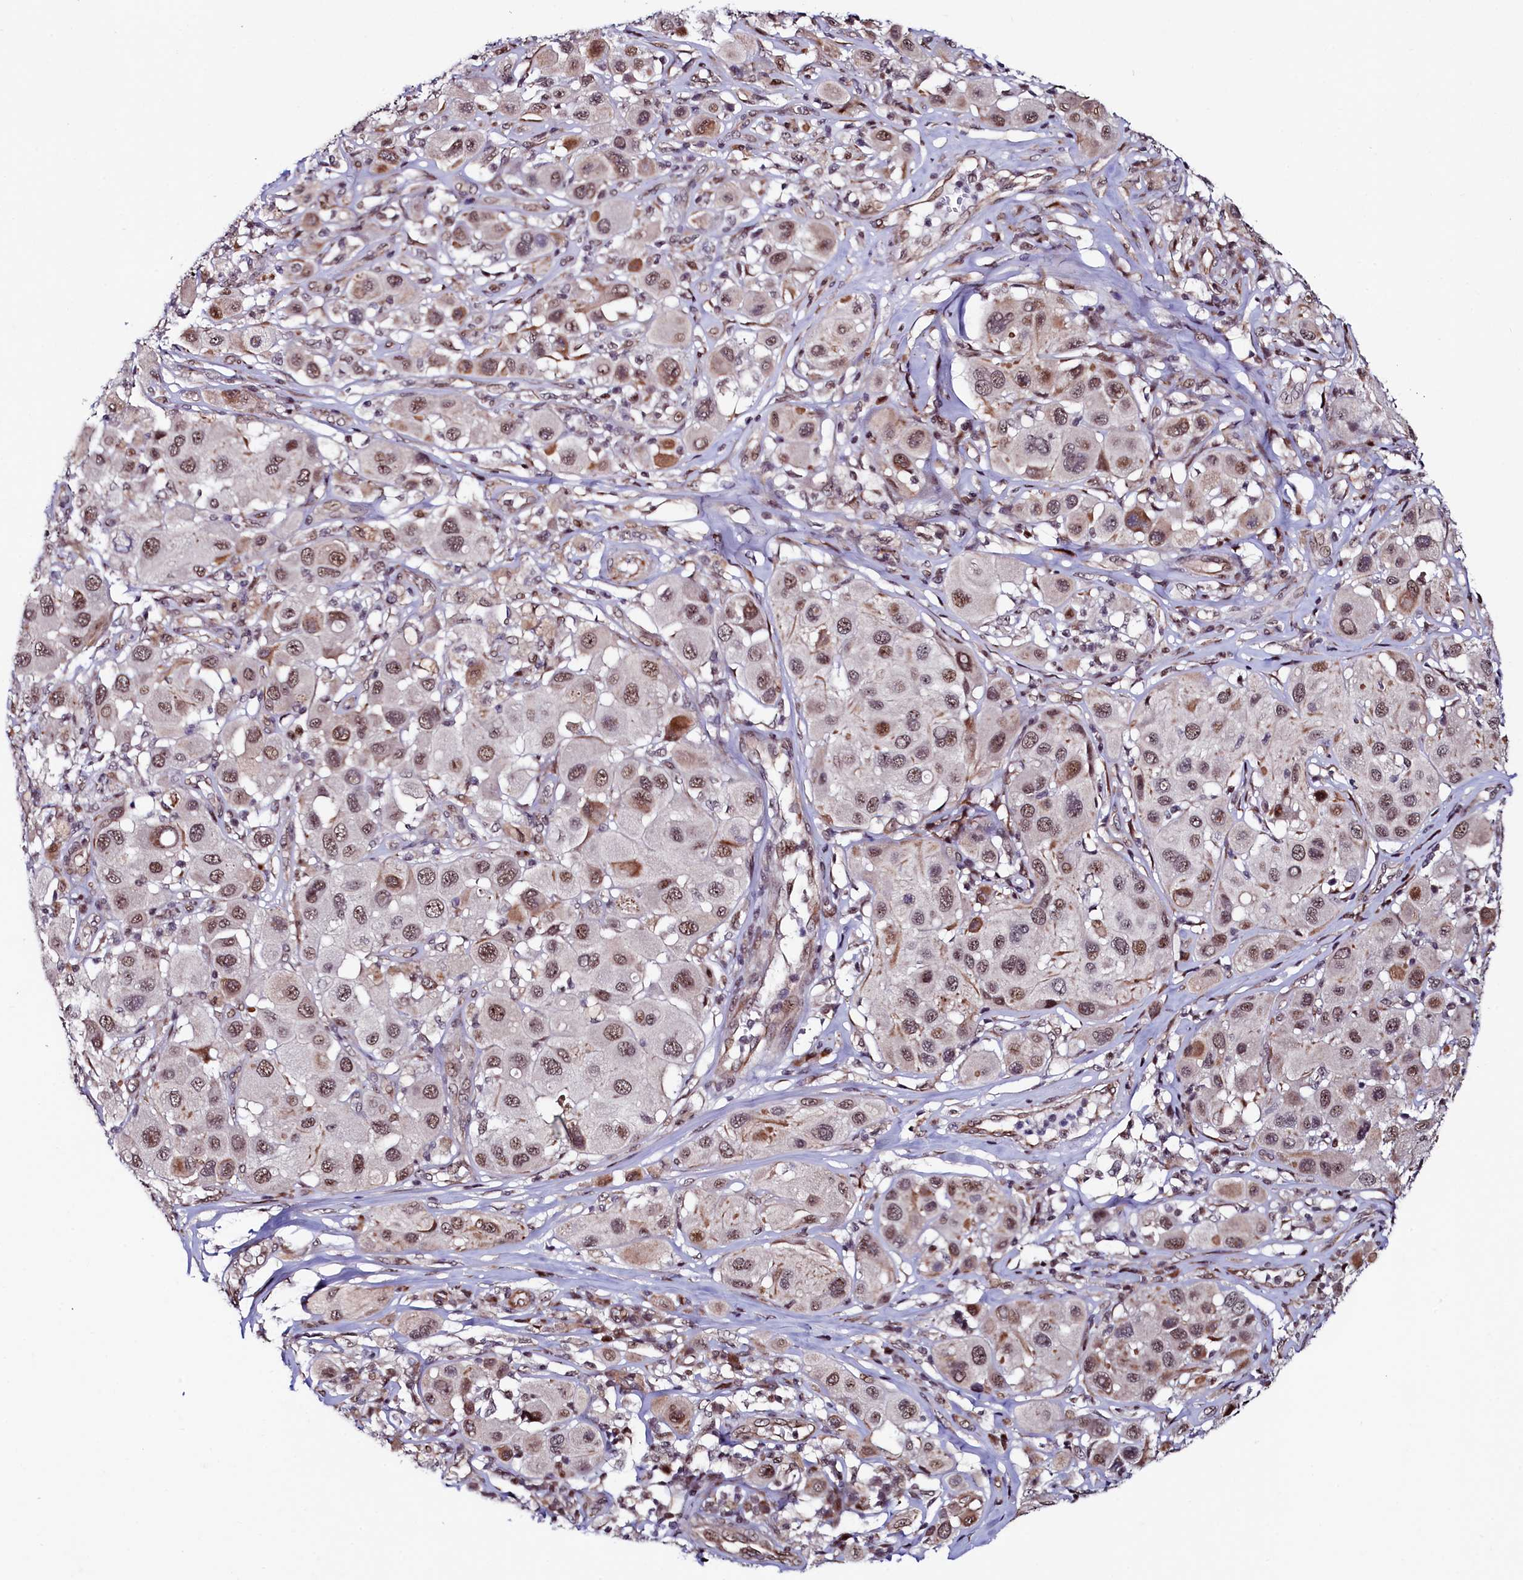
{"staining": {"intensity": "moderate", "quantity": ">75%", "location": "nuclear"}, "tissue": "melanoma", "cell_type": "Tumor cells", "image_type": "cancer", "snomed": [{"axis": "morphology", "description": "Malignant melanoma, Metastatic site"}, {"axis": "topography", "description": "Skin"}], "caption": "Malignant melanoma (metastatic site) was stained to show a protein in brown. There is medium levels of moderate nuclear positivity in approximately >75% of tumor cells. (Brightfield microscopy of DAB IHC at high magnification).", "gene": "LEO1", "patient": {"sex": "male", "age": 41}}